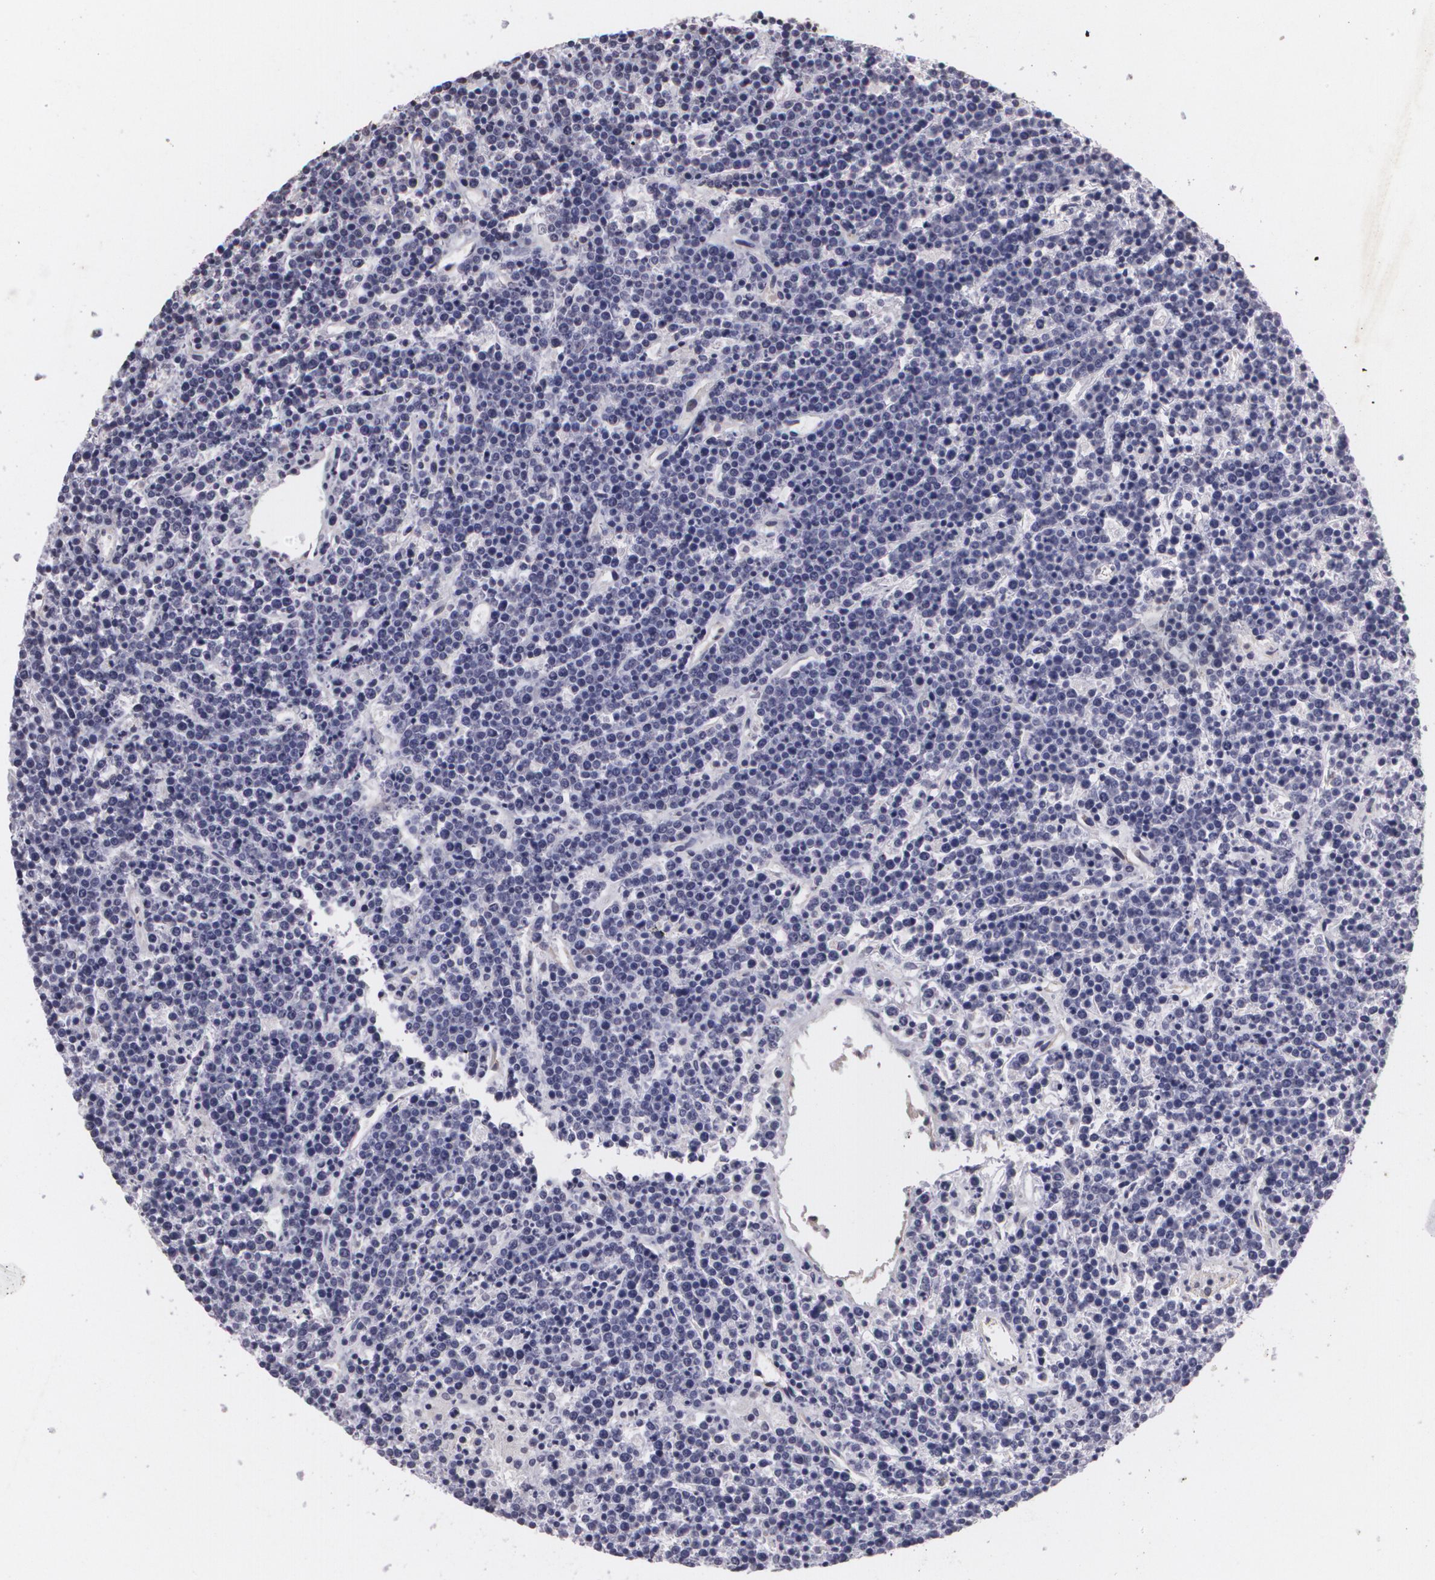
{"staining": {"intensity": "negative", "quantity": "none", "location": "none"}, "tissue": "lymphoma", "cell_type": "Tumor cells", "image_type": "cancer", "snomed": [{"axis": "morphology", "description": "Malignant lymphoma, non-Hodgkin's type, High grade"}, {"axis": "topography", "description": "Ovary"}], "caption": "The immunohistochemistry micrograph has no significant positivity in tumor cells of lymphoma tissue.", "gene": "KCNA4", "patient": {"sex": "female", "age": 56}}